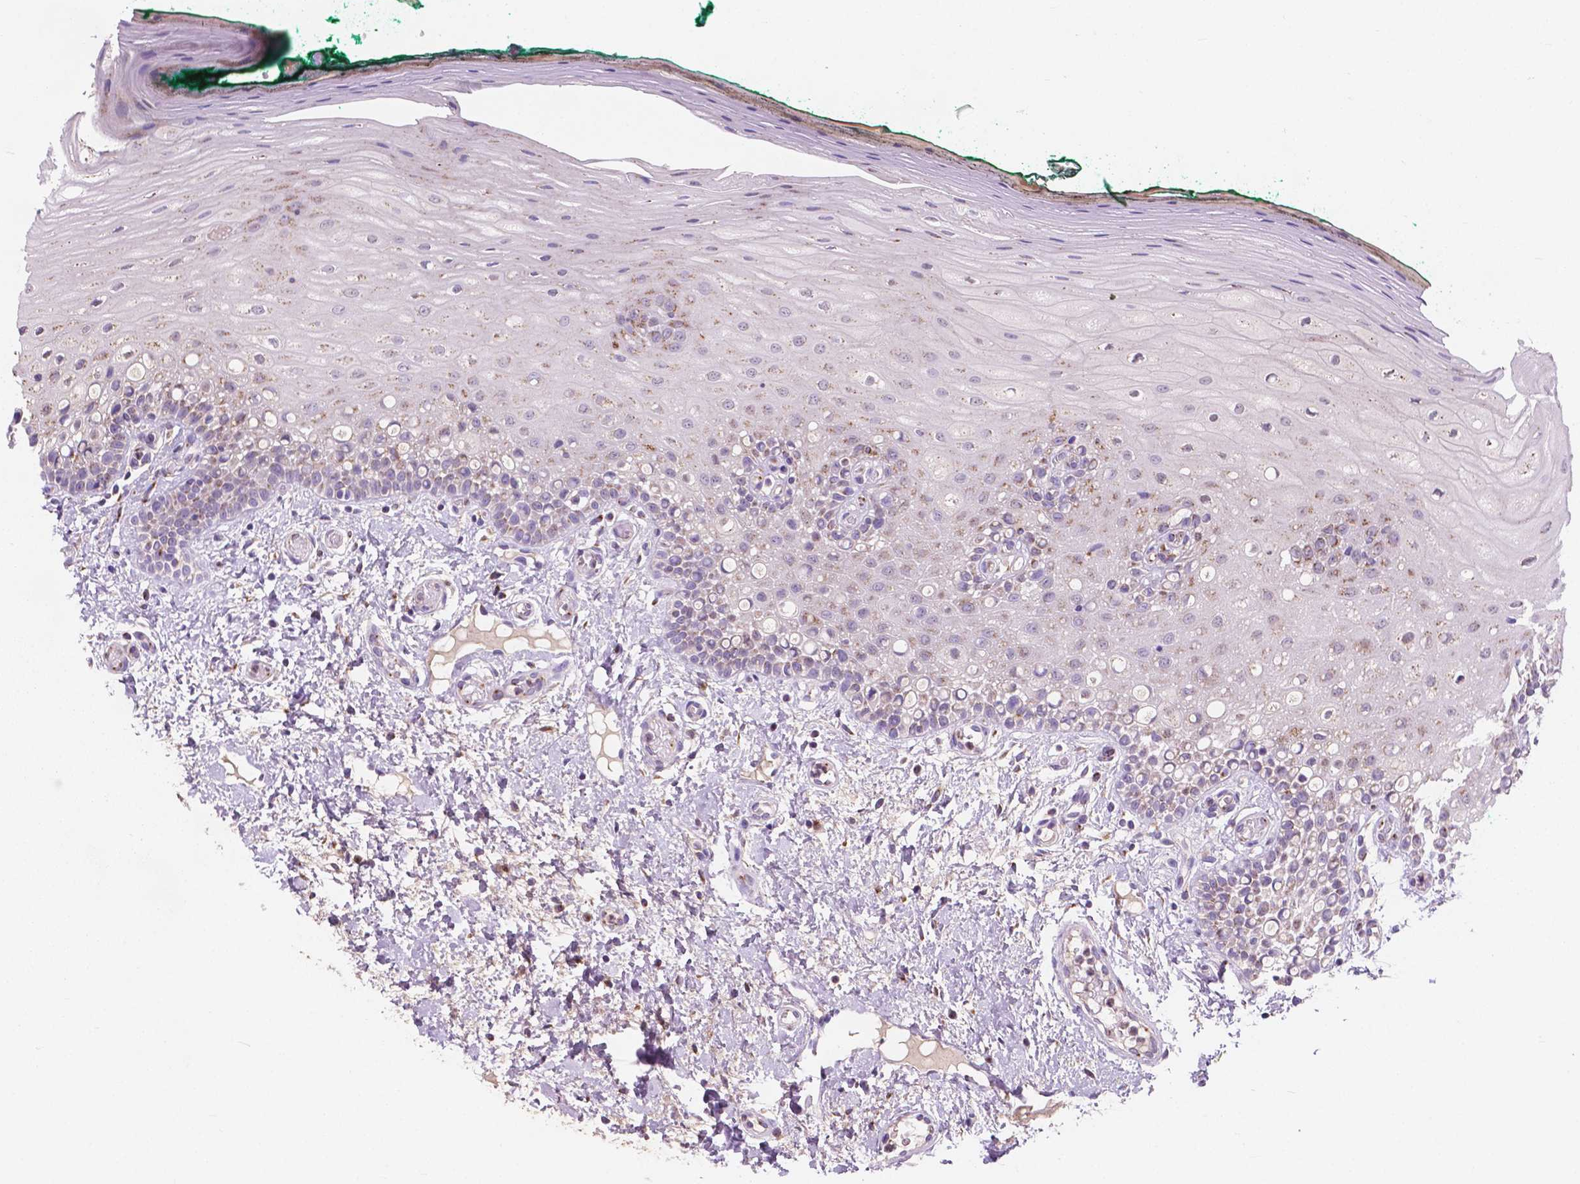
{"staining": {"intensity": "weak", "quantity": "25%-75%", "location": "cytoplasmic/membranous"}, "tissue": "oral mucosa", "cell_type": "Squamous epithelial cells", "image_type": "normal", "snomed": [{"axis": "morphology", "description": "Normal tissue, NOS"}, {"axis": "topography", "description": "Oral tissue"}], "caption": "A micrograph showing weak cytoplasmic/membranous expression in about 25%-75% of squamous epithelial cells in benign oral mucosa, as visualized by brown immunohistochemical staining.", "gene": "IREB2", "patient": {"sex": "female", "age": 83}}